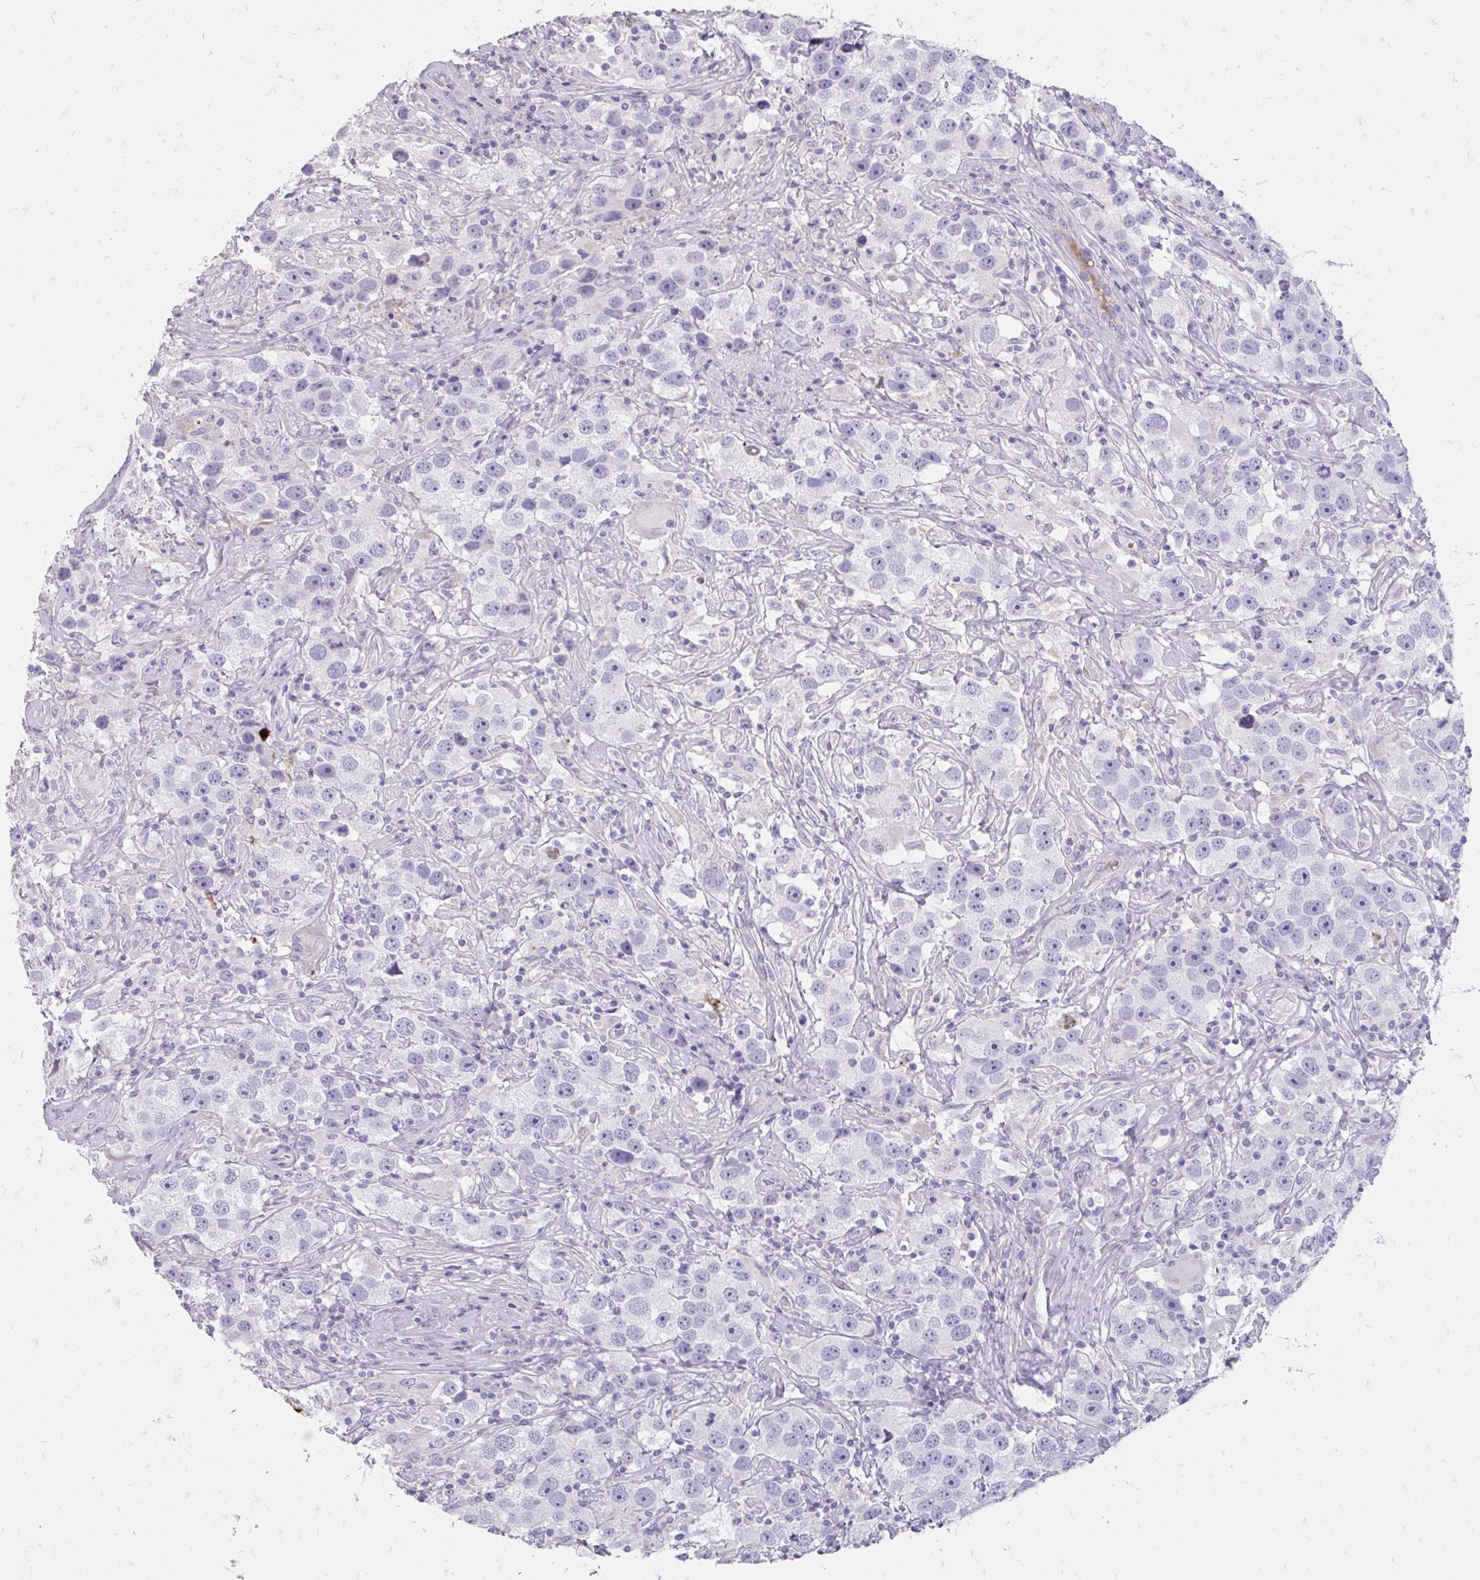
{"staining": {"intensity": "negative", "quantity": "none", "location": "none"}, "tissue": "testis cancer", "cell_type": "Tumor cells", "image_type": "cancer", "snomed": [{"axis": "morphology", "description": "Seminoma, NOS"}, {"axis": "topography", "description": "Testis"}], "caption": "DAB (3,3'-diaminobenzidine) immunohistochemical staining of human testis seminoma exhibits no significant expression in tumor cells.", "gene": "CFH", "patient": {"sex": "male", "age": 49}}